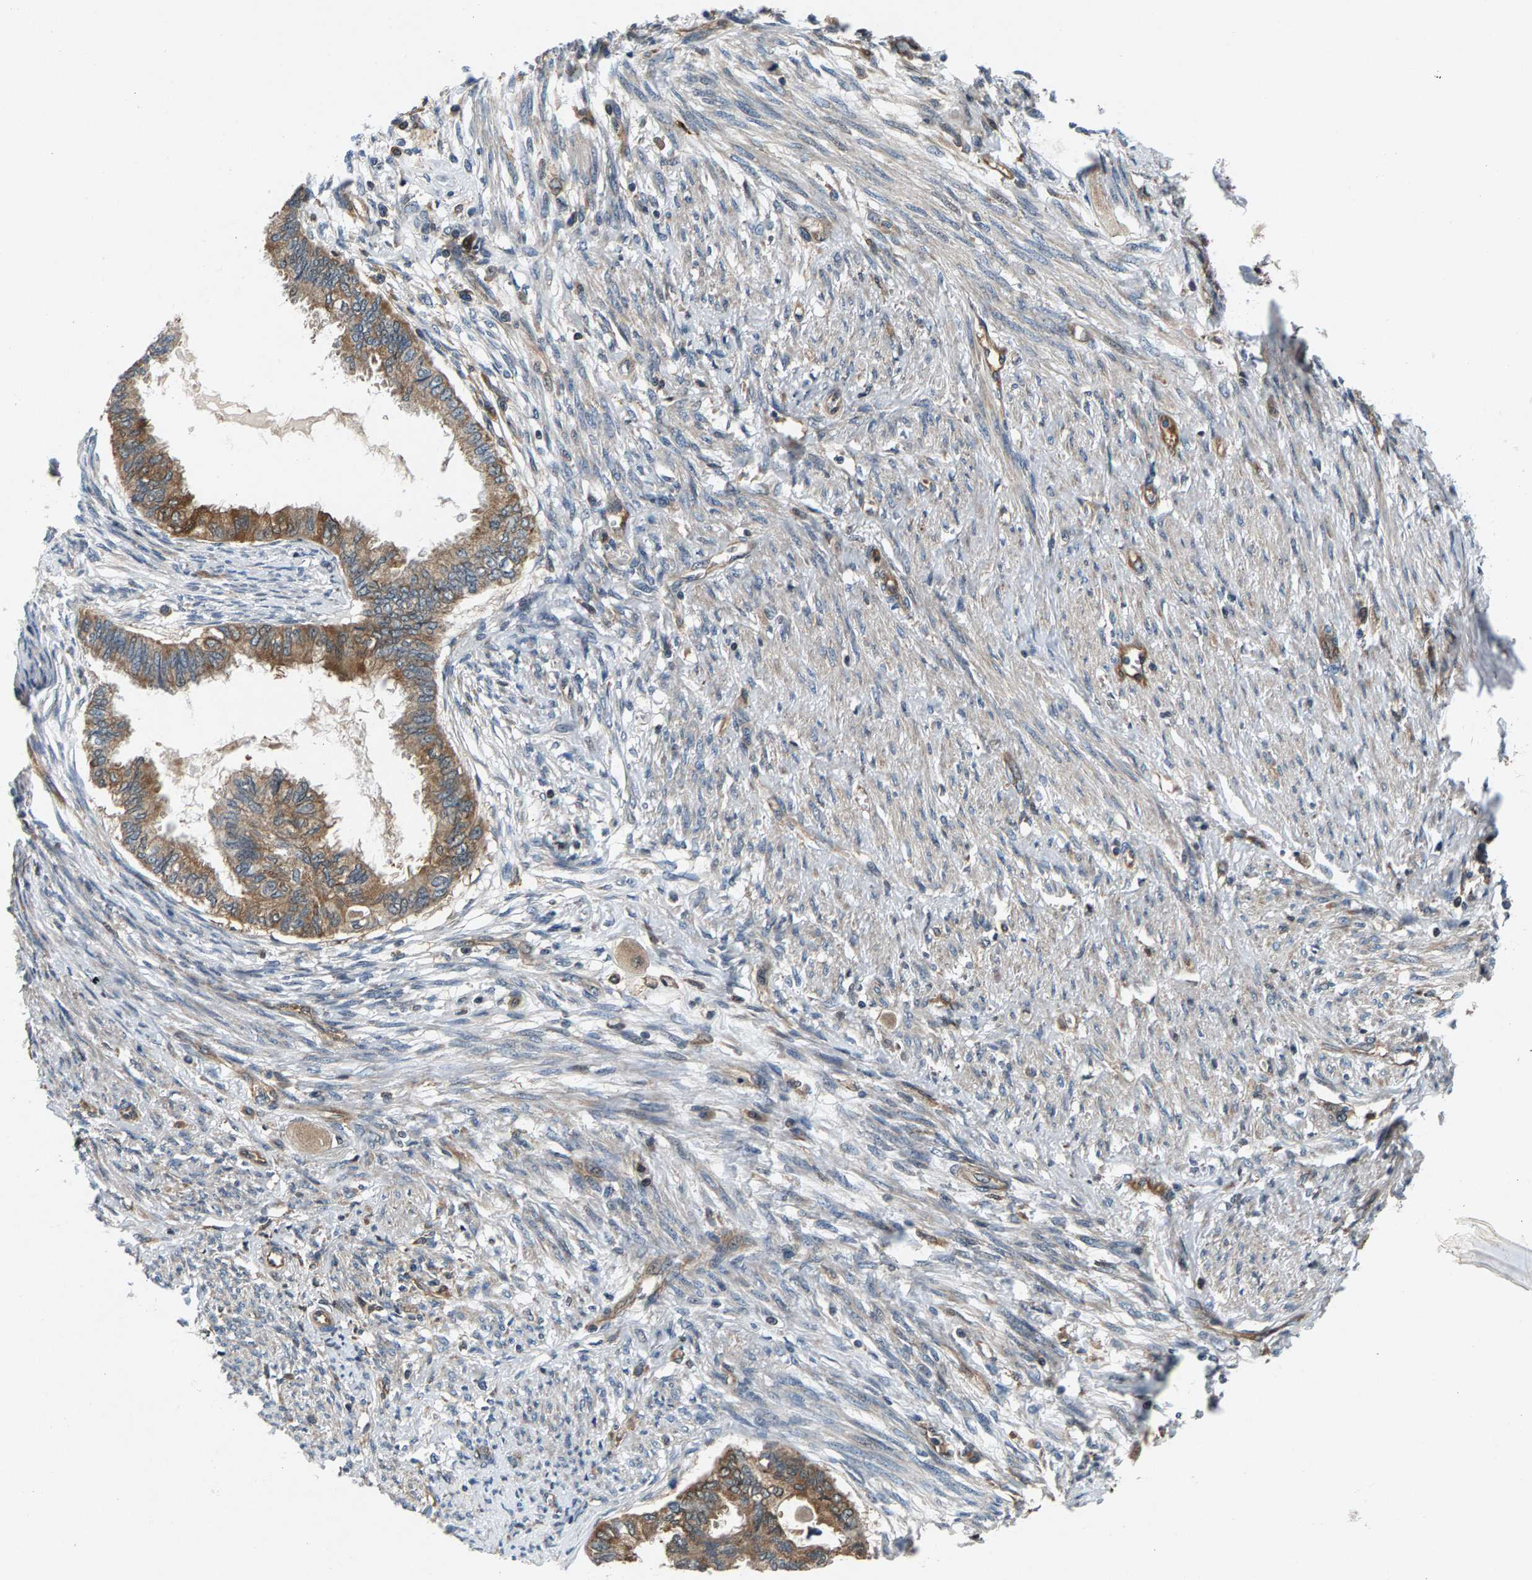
{"staining": {"intensity": "moderate", "quantity": ">75%", "location": "cytoplasmic/membranous"}, "tissue": "cervical cancer", "cell_type": "Tumor cells", "image_type": "cancer", "snomed": [{"axis": "morphology", "description": "Normal tissue, NOS"}, {"axis": "morphology", "description": "Adenocarcinoma, NOS"}, {"axis": "topography", "description": "Cervix"}, {"axis": "topography", "description": "Endometrium"}], "caption": "Human cervical cancer (adenocarcinoma) stained with a brown dye shows moderate cytoplasmic/membranous positive positivity in about >75% of tumor cells.", "gene": "FAM78A", "patient": {"sex": "female", "age": 86}}